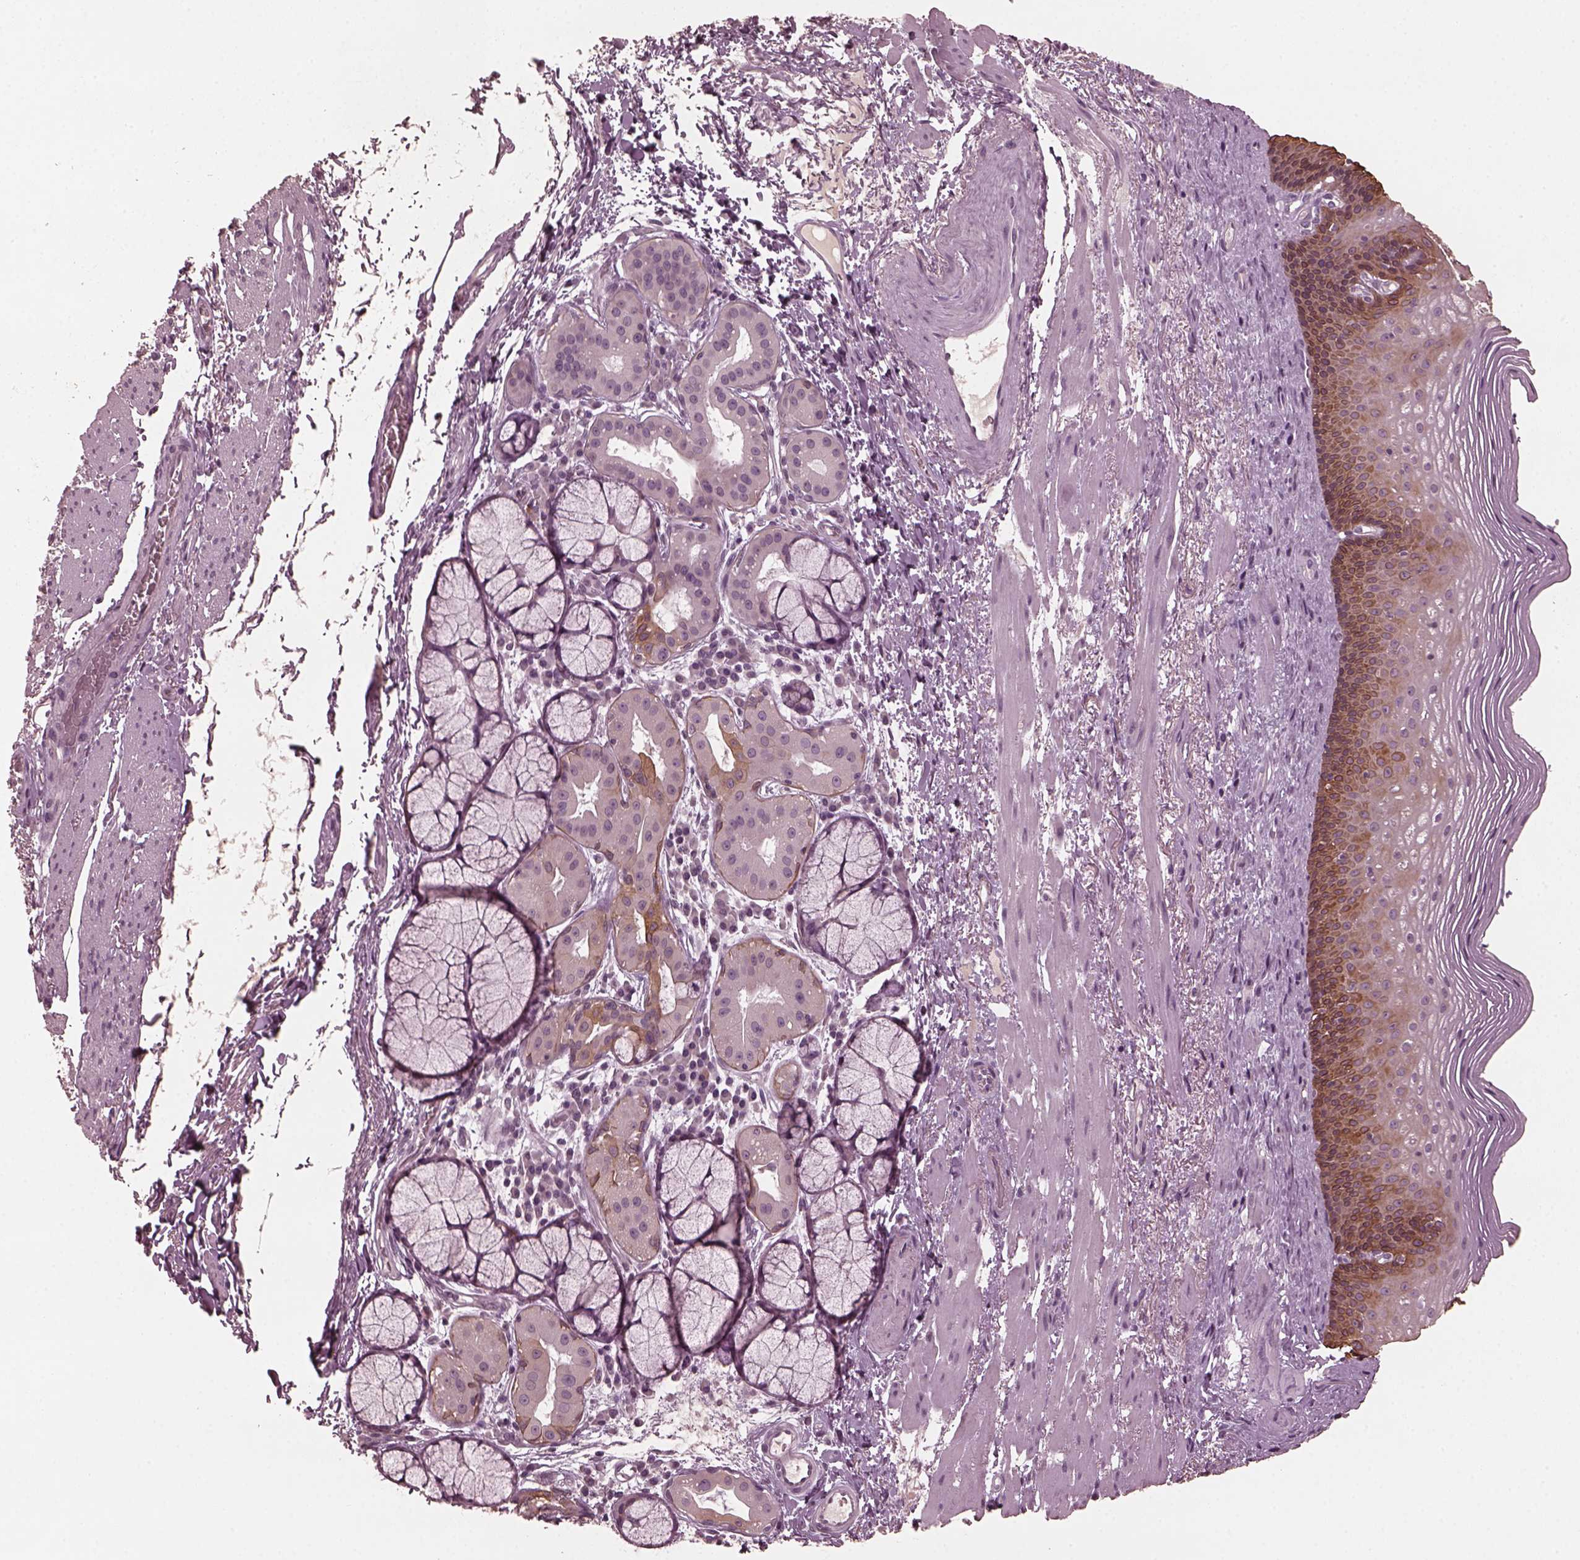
{"staining": {"intensity": "strong", "quantity": "25%-75%", "location": "cytoplasmic/membranous"}, "tissue": "esophagus", "cell_type": "Squamous epithelial cells", "image_type": "normal", "snomed": [{"axis": "morphology", "description": "Normal tissue, NOS"}, {"axis": "topography", "description": "Esophagus"}], "caption": "DAB (3,3'-diaminobenzidine) immunohistochemical staining of normal human esophagus reveals strong cytoplasmic/membranous protein positivity in approximately 25%-75% of squamous epithelial cells.", "gene": "KRT79", "patient": {"sex": "male", "age": 76}}